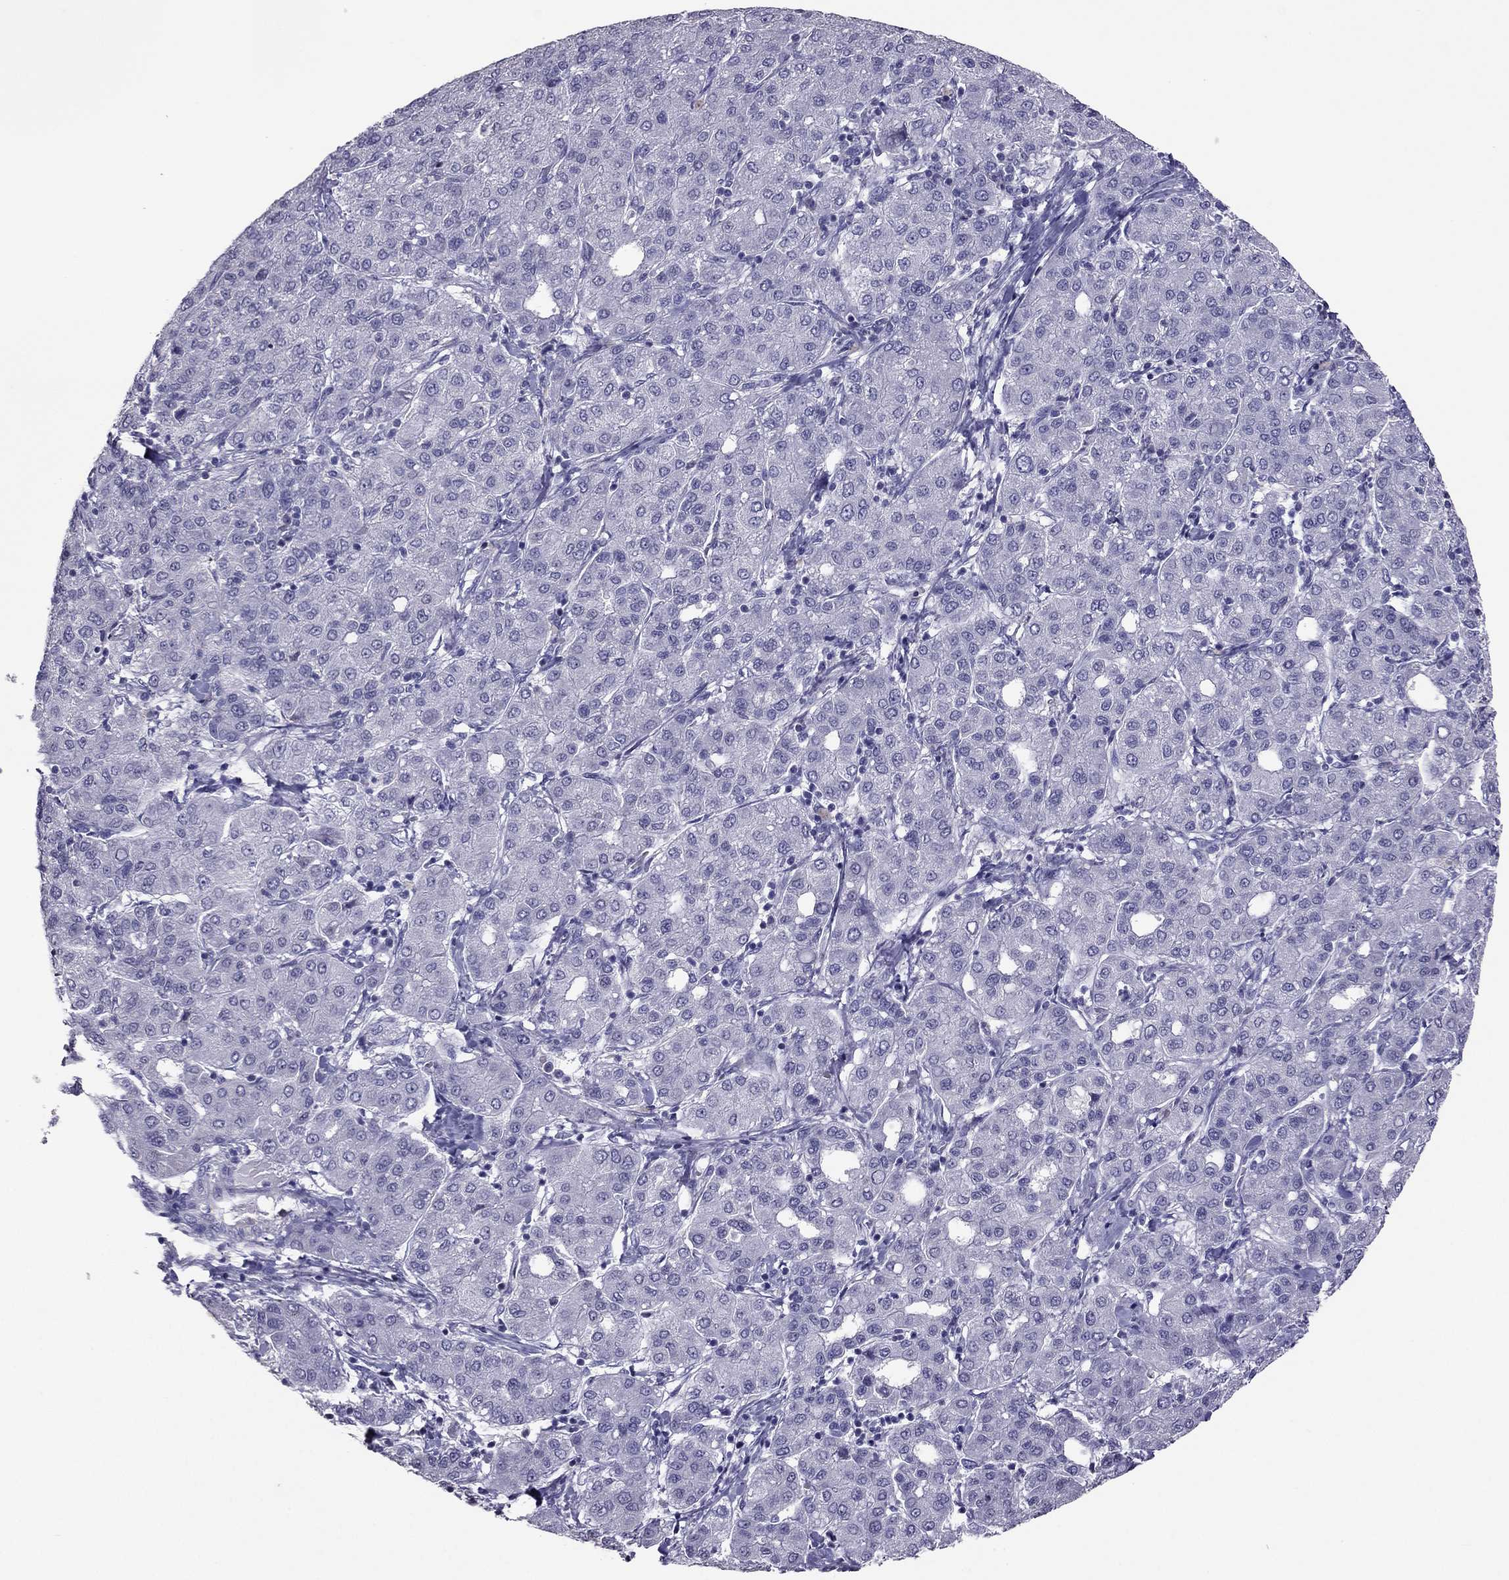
{"staining": {"intensity": "negative", "quantity": "none", "location": "none"}, "tissue": "liver cancer", "cell_type": "Tumor cells", "image_type": "cancer", "snomed": [{"axis": "morphology", "description": "Carcinoma, Hepatocellular, NOS"}, {"axis": "topography", "description": "Liver"}], "caption": "The IHC image has no significant expression in tumor cells of hepatocellular carcinoma (liver) tissue. (Stains: DAB immunohistochemistry with hematoxylin counter stain, Microscopy: brightfield microscopy at high magnification).", "gene": "RGS8", "patient": {"sex": "male", "age": 65}}